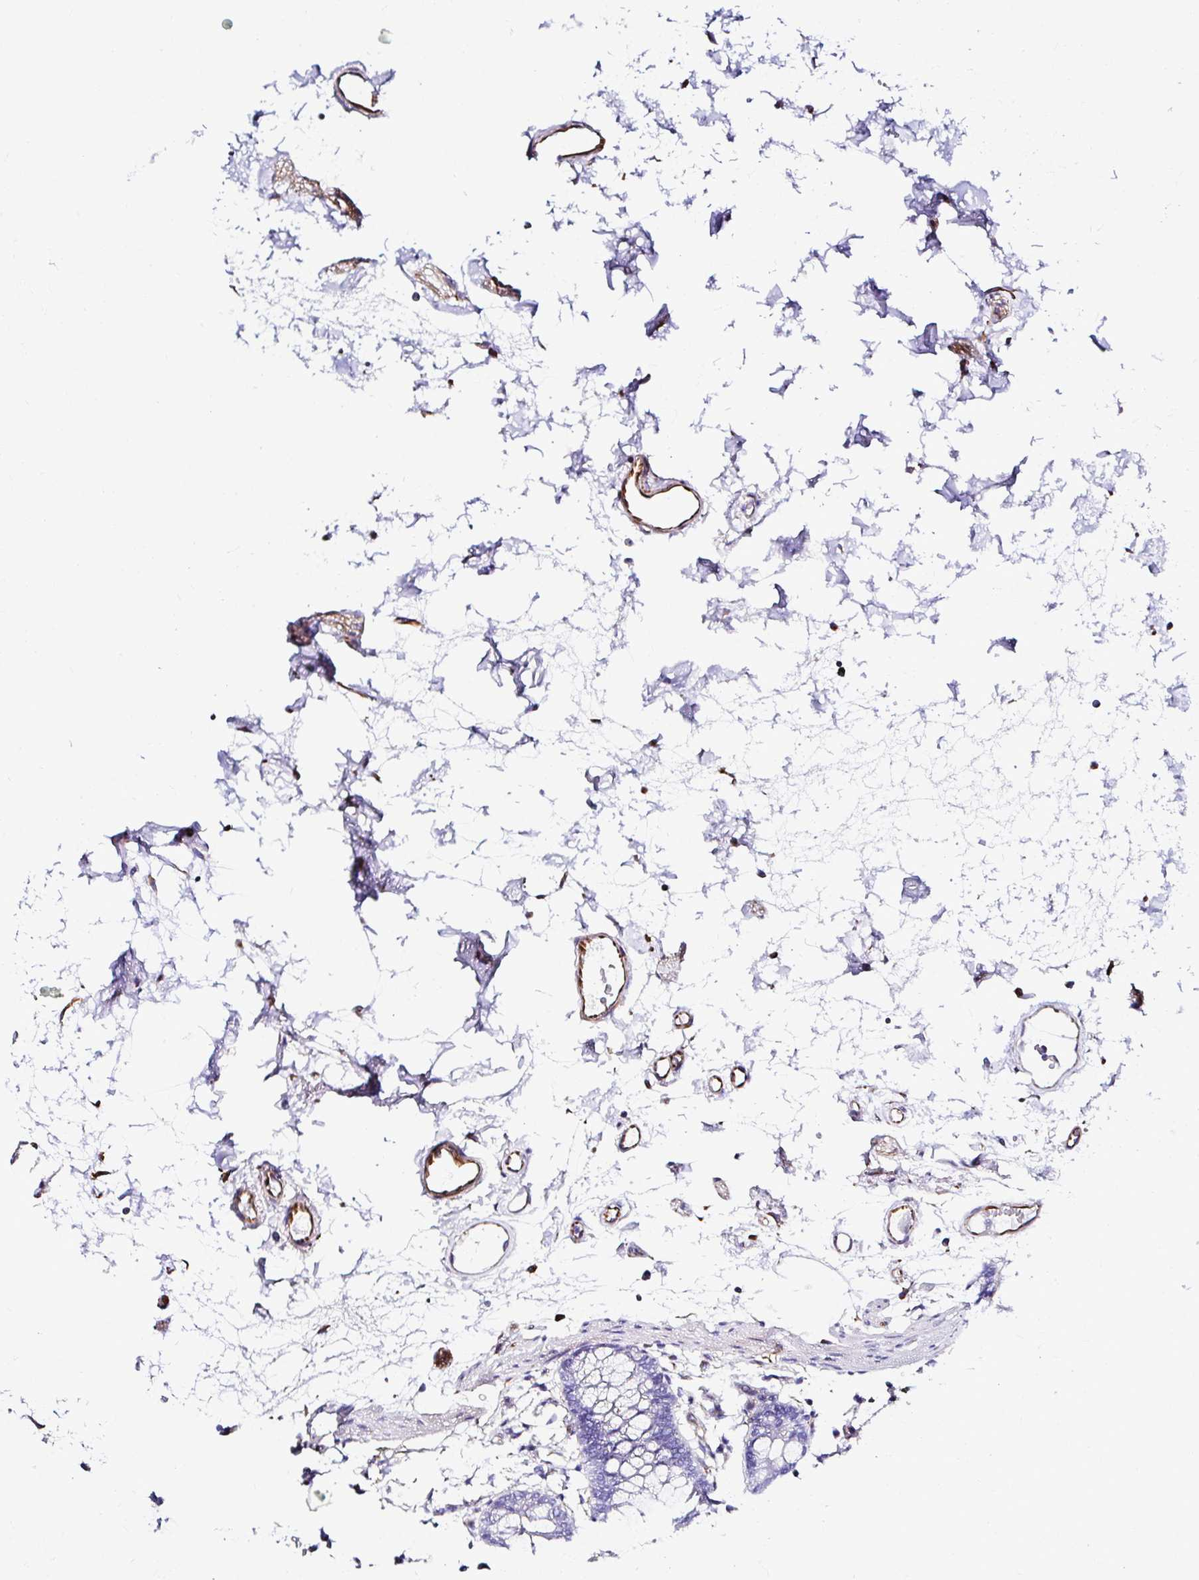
{"staining": {"intensity": "strong", "quantity": ">75%", "location": "cytoplasmic/membranous"}, "tissue": "colon", "cell_type": "Endothelial cells", "image_type": "normal", "snomed": [{"axis": "morphology", "description": "Normal tissue, NOS"}, {"axis": "topography", "description": "Colon"}], "caption": "This is an image of immunohistochemistry staining of unremarkable colon, which shows strong positivity in the cytoplasmic/membranous of endothelial cells.", "gene": "DEPDC5", "patient": {"sex": "female", "age": 84}}